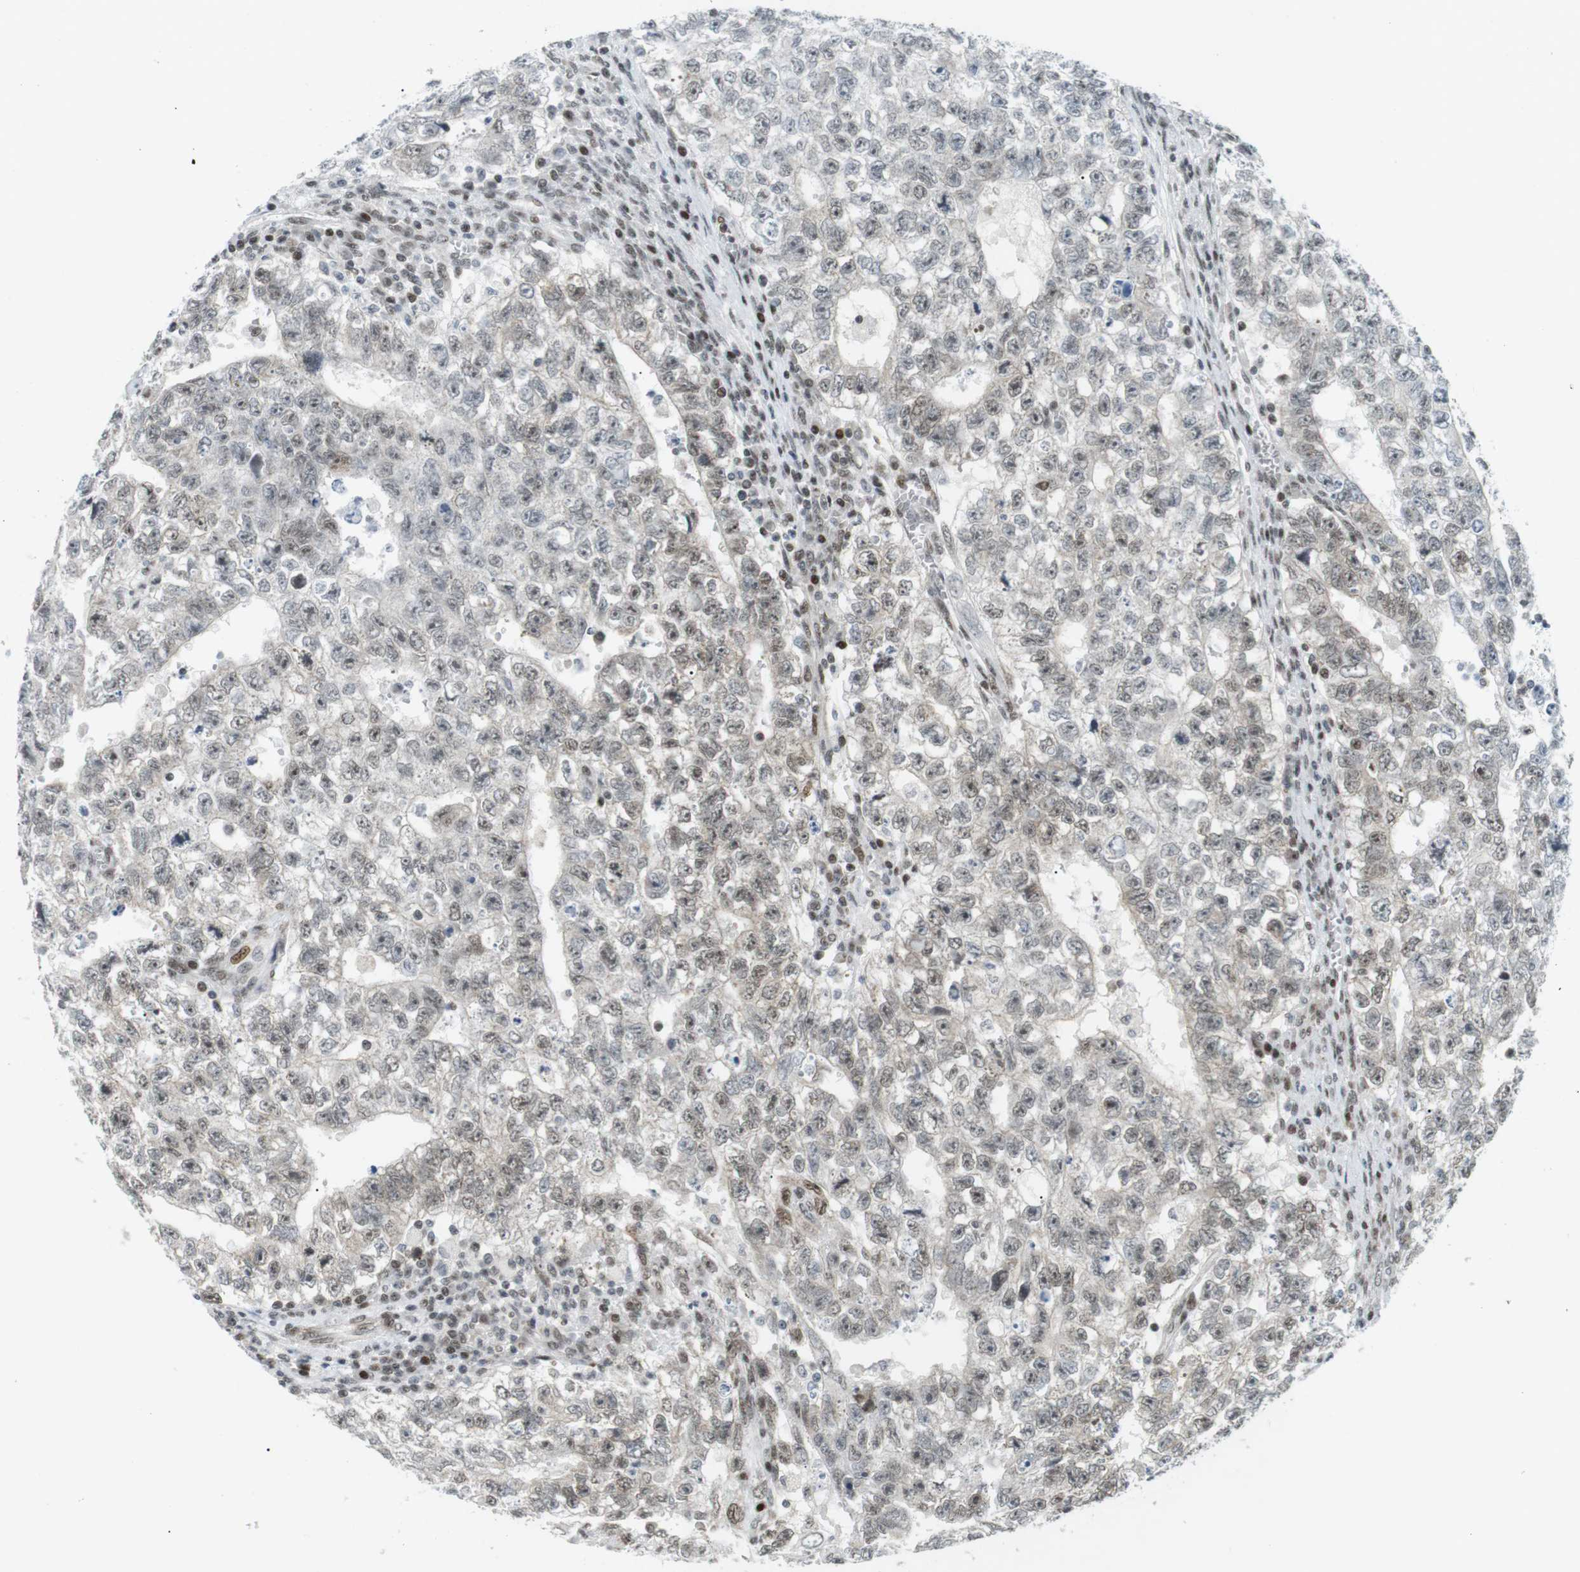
{"staining": {"intensity": "weak", "quantity": "25%-75%", "location": "cytoplasmic/membranous"}, "tissue": "testis cancer", "cell_type": "Tumor cells", "image_type": "cancer", "snomed": [{"axis": "morphology", "description": "Seminoma, NOS"}, {"axis": "morphology", "description": "Carcinoma, Embryonal, NOS"}, {"axis": "topography", "description": "Testis"}], "caption": "Testis cancer was stained to show a protein in brown. There is low levels of weak cytoplasmic/membranous positivity in approximately 25%-75% of tumor cells.", "gene": "CDC27", "patient": {"sex": "male", "age": 38}}